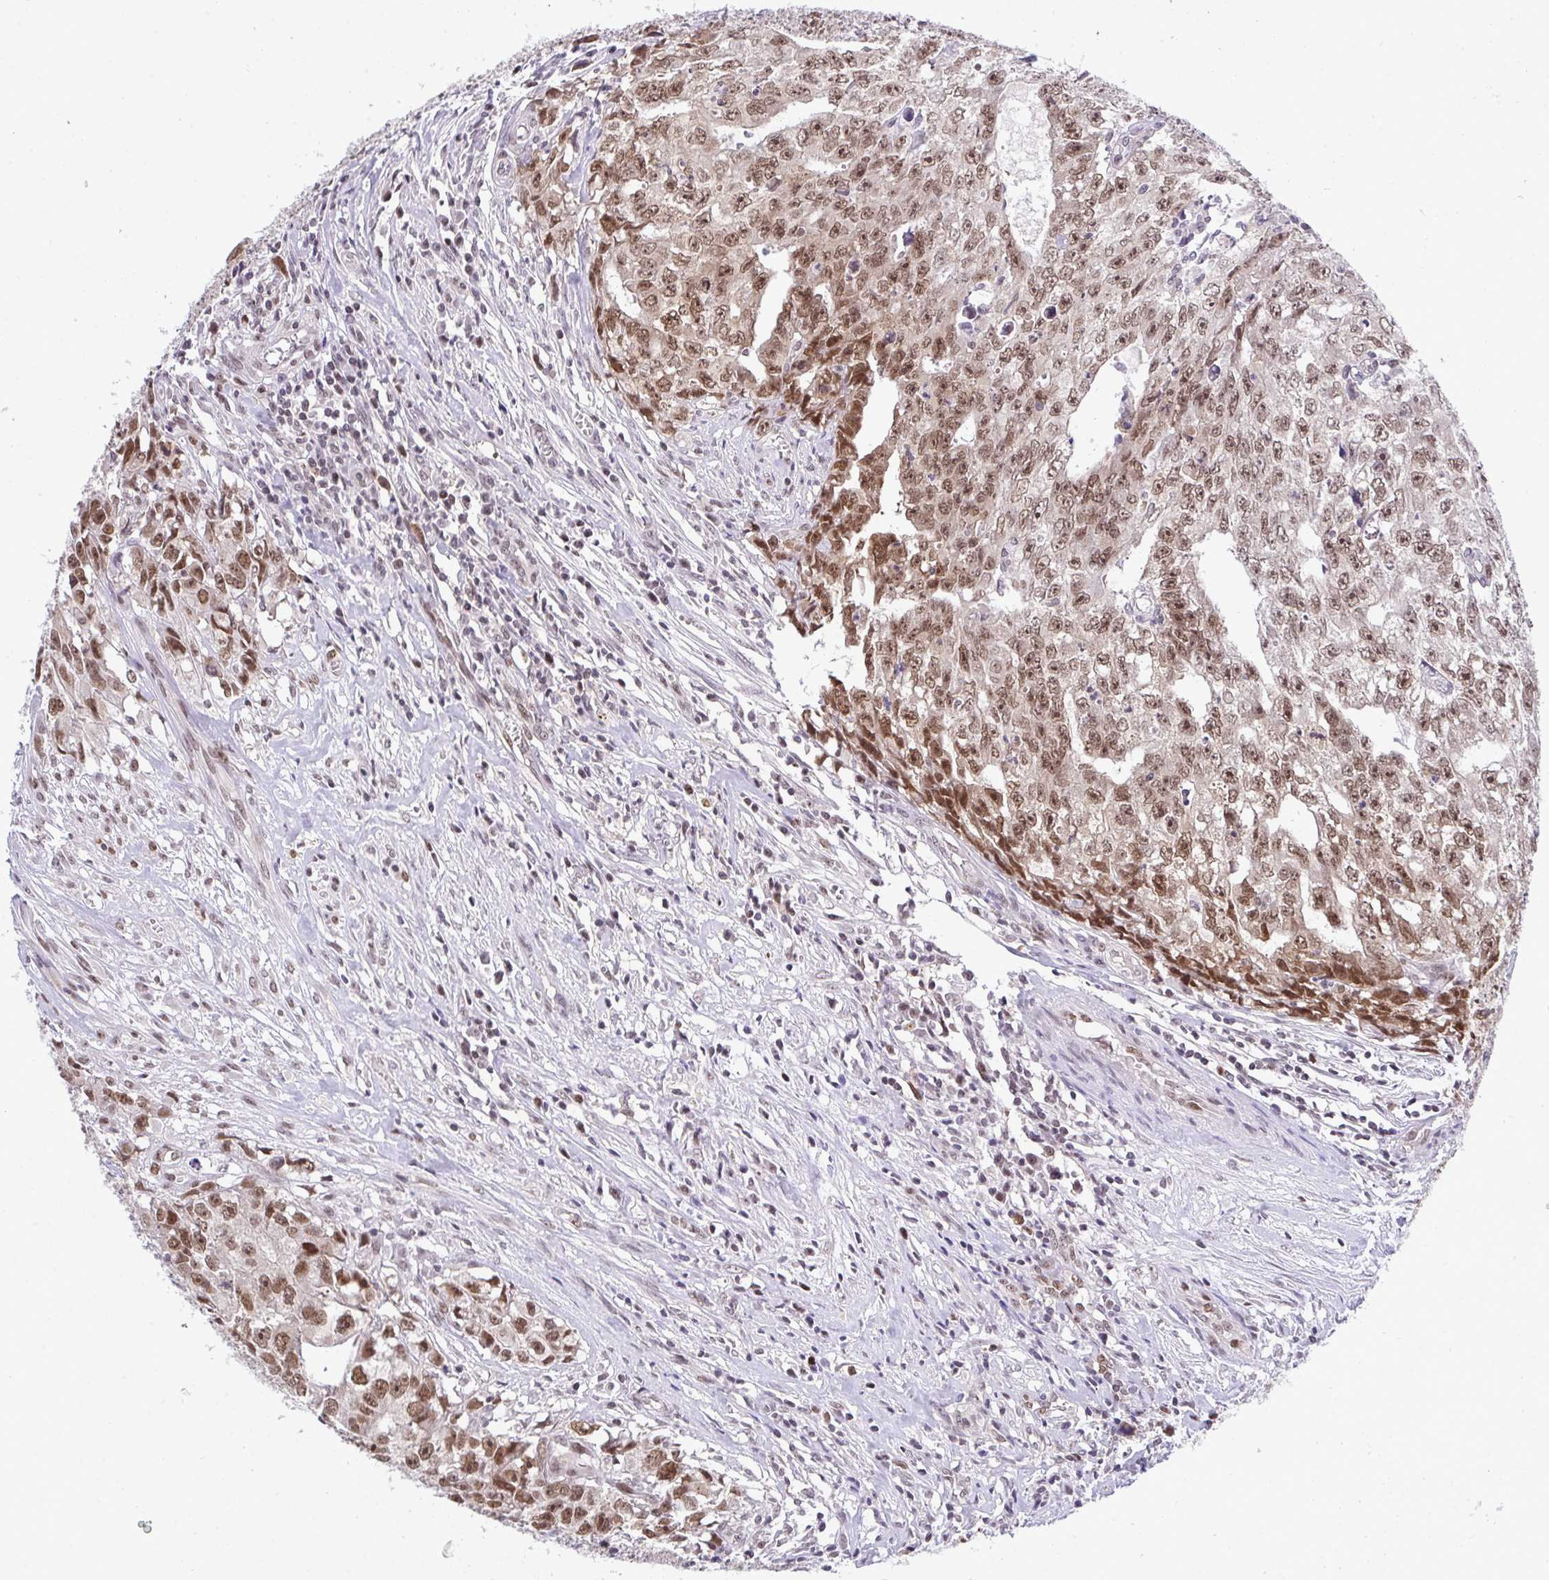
{"staining": {"intensity": "moderate", "quantity": ">75%", "location": "nuclear"}, "tissue": "testis cancer", "cell_type": "Tumor cells", "image_type": "cancer", "snomed": [{"axis": "morphology", "description": "Carcinoma, Embryonal, NOS"}, {"axis": "morphology", "description": "Teratoma, malignant, NOS"}, {"axis": "topography", "description": "Testis"}], "caption": "Immunohistochemical staining of human embryonal carcinoma (testis) demonstrates moderate nuclear protein positivity in about >75% of tumor cells.", "gene": "RFC4", "patient": {"sex": "male", "age": 24}}